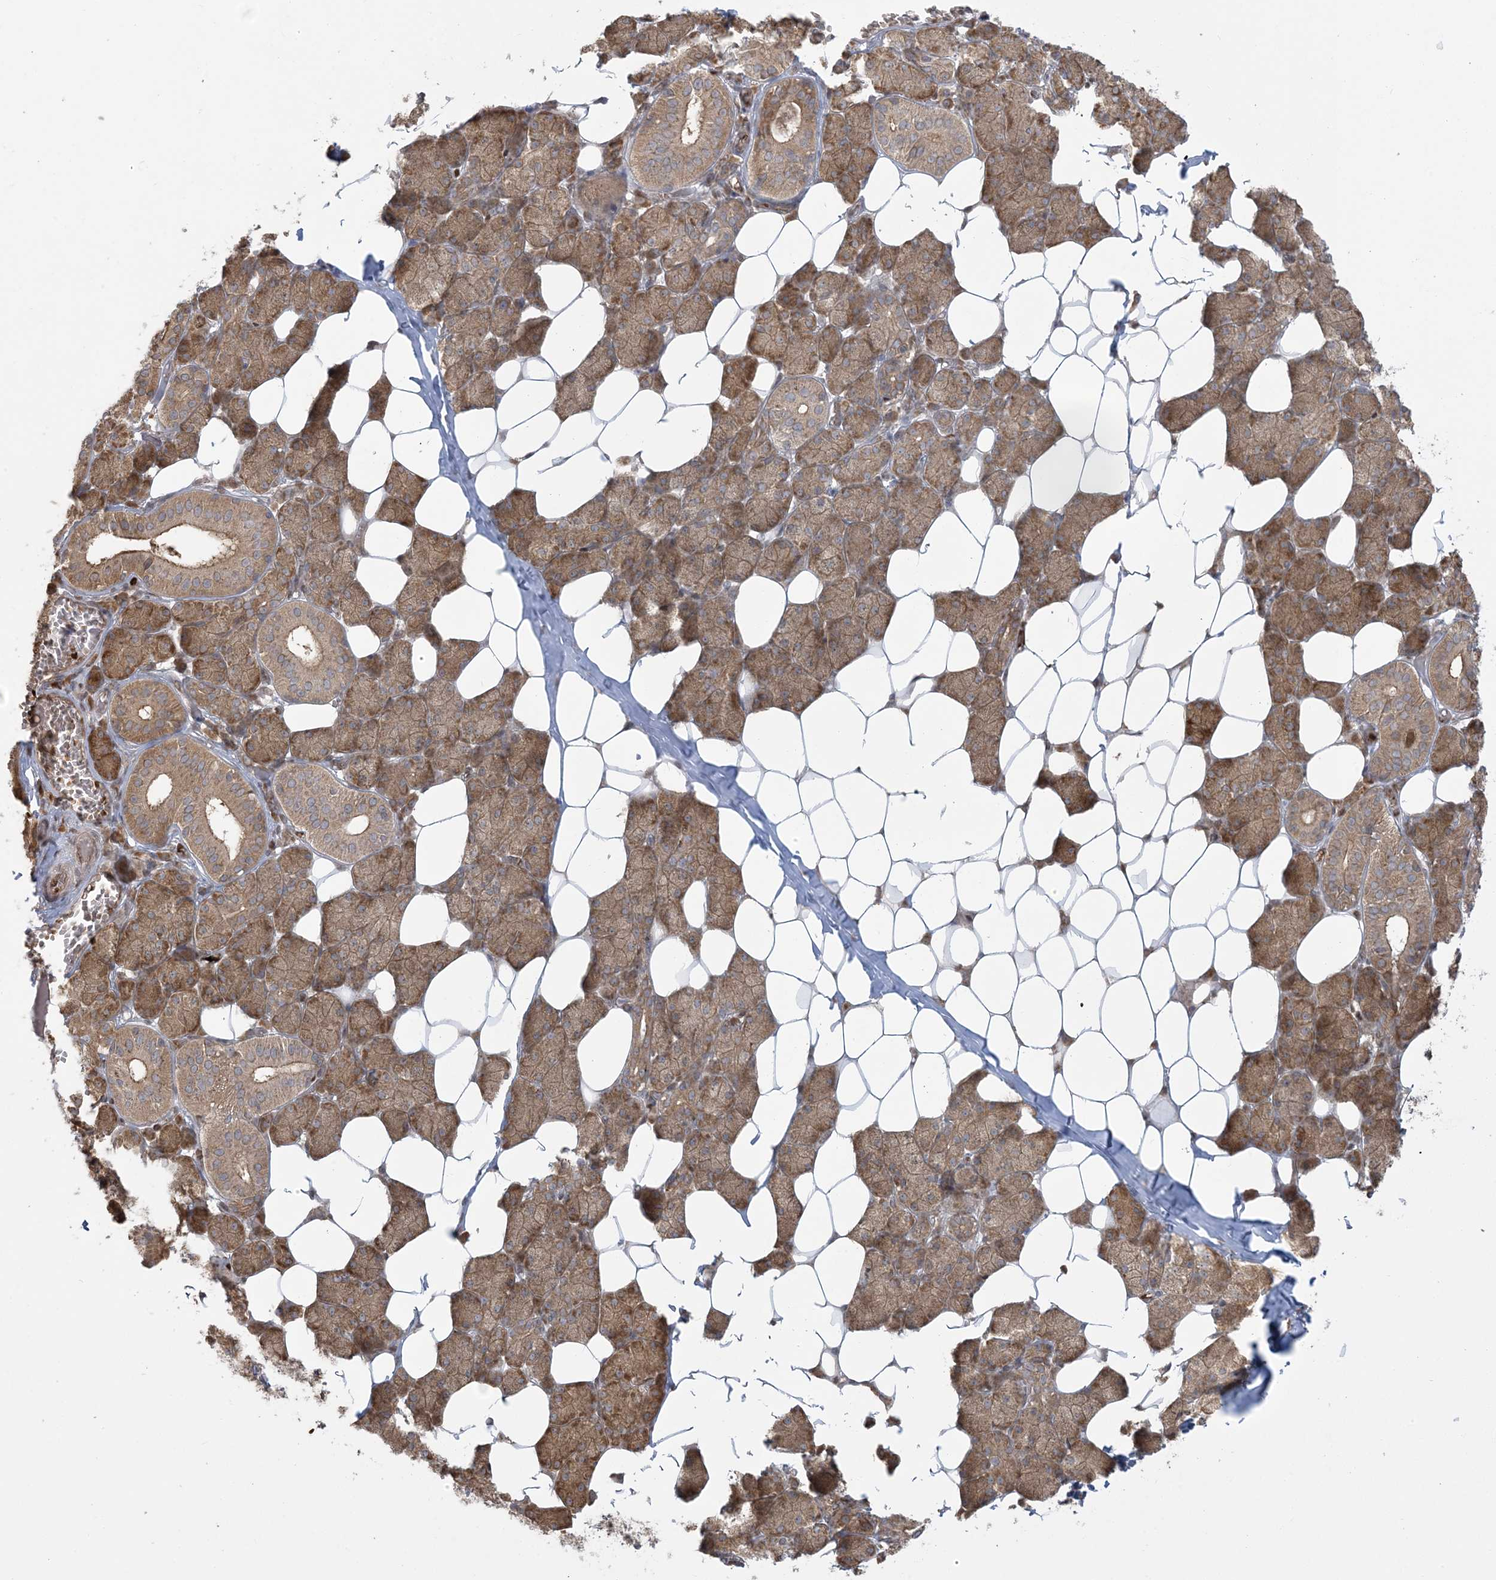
{"staining": {"intensity": "moderate", "quantity": "25%-75%", "location": "cytoplasmic/membranous"}, "tissue": "salivary gland", "cell_type": "Glandular cells", "image_type": "normal", "snomed": [{"axis": "morphology", "description": "Normal tissue, NOS"}, {"axis": "topography", "description": "Salivary gland"}], "caption": "IHC histopathology image of unremarkable salivary gland stained for a protein (brown), which displays medium levels of moderate cytoplasmic/membranous expression in approximately 25%-75% of glandular cells.", "gene": "ABCF3", "patient": {"sex": "female", "age": 33}}